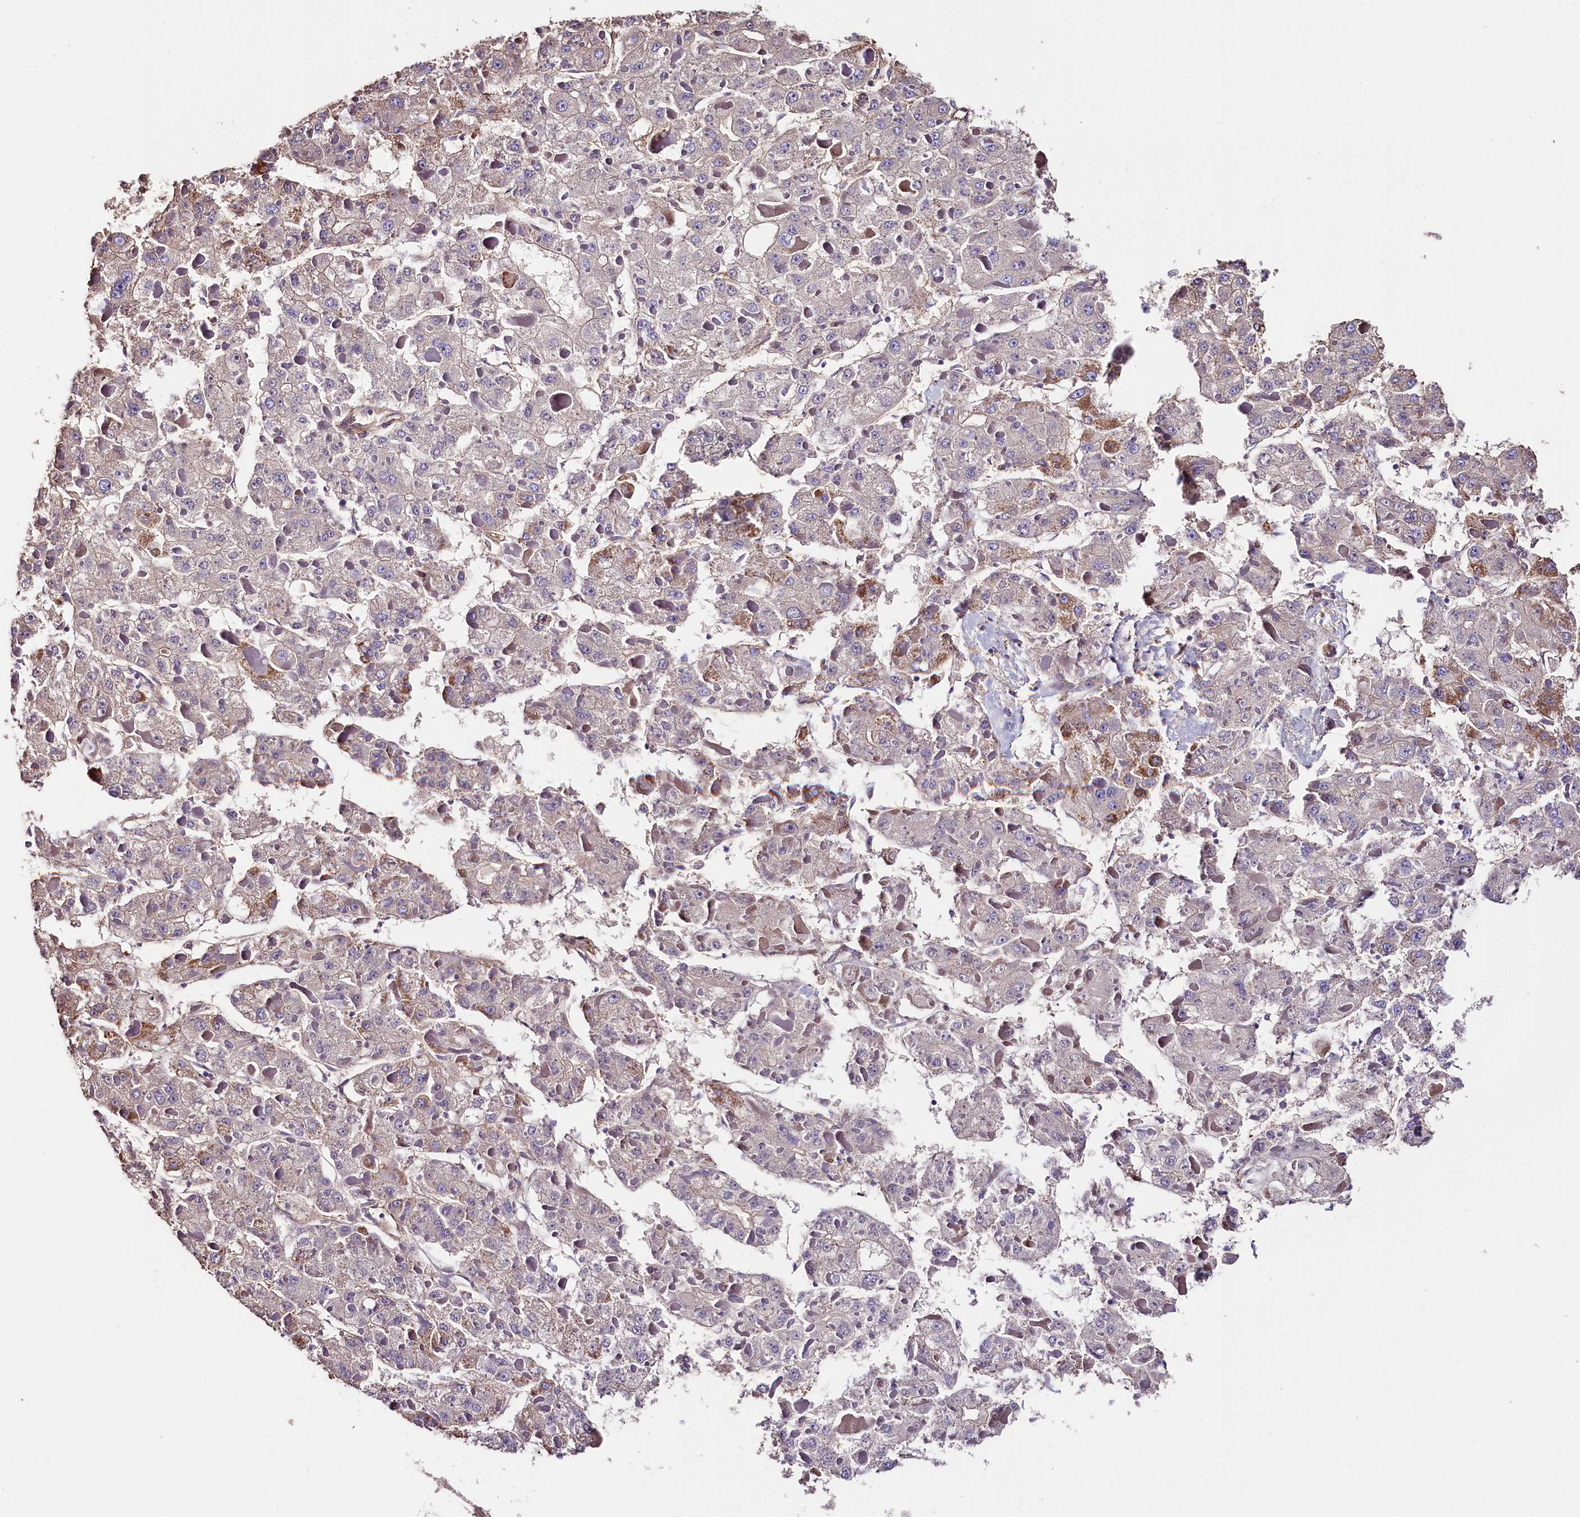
{"staining": {"intensity": "moderate", "quantity": "<25%", "location": "cytoplasmic/membranous"}, "tissue": "liver cancer", "cell_type": "Tumor cells", "image_type": "cancer", "snomed": [{"axis": "morphology", "description": "Carcinoma, Hepatocellular, NOS"}, {"axis": "topography", "description": "Liver"}], "caption": "This micrograph shows liver cancer (hepatocellular carcinoma) stained with IHC to label a protein in brown. The cytoplasmic/membranous of tumor cells show moderate positivity for the protein. Nuclei are counter-stained blue.", "gene": "ATP2B4", "patient": {"sex": "female", "age": 73}}